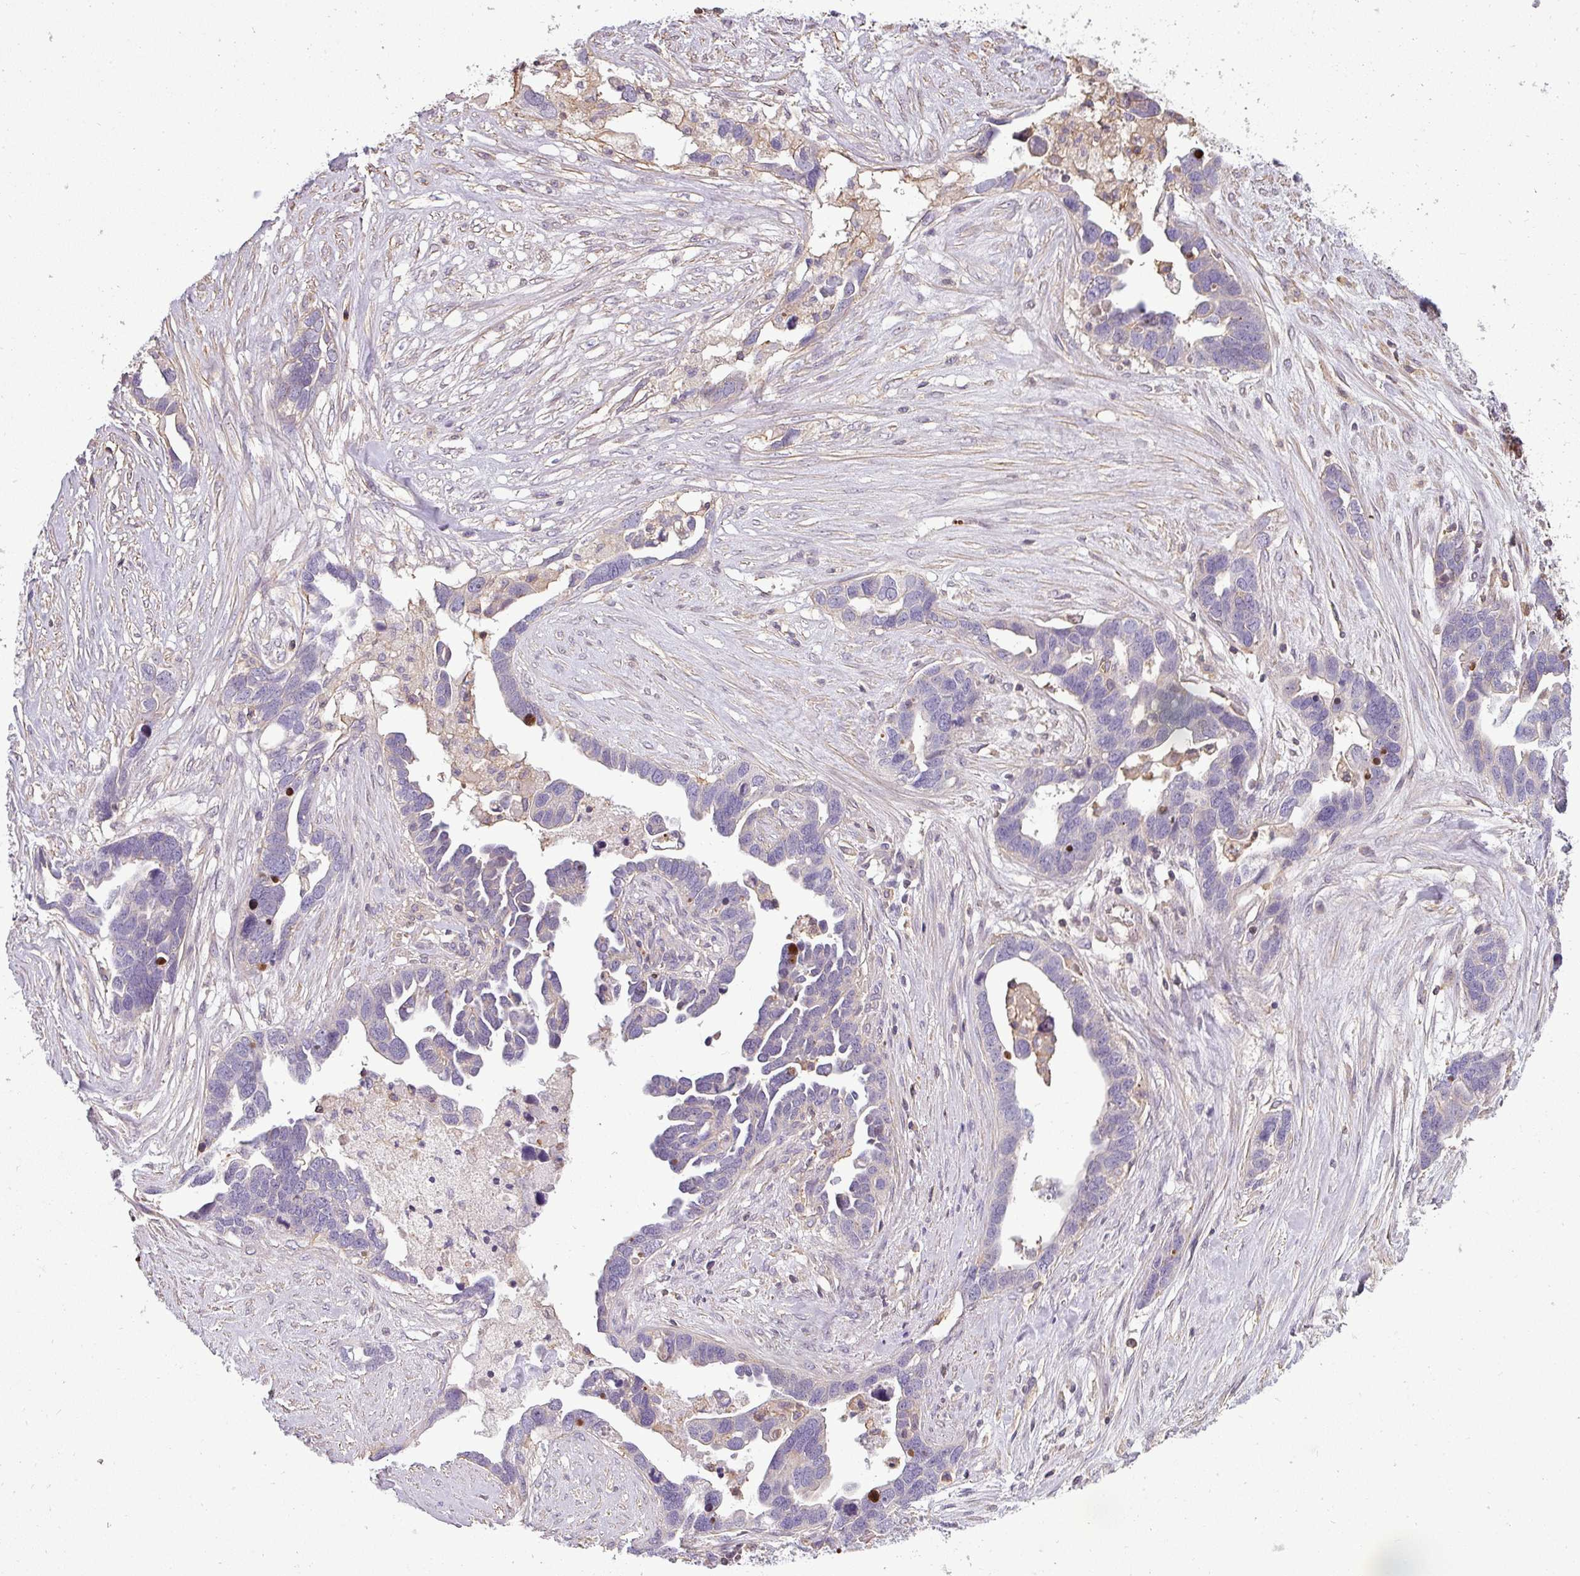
{"staining": {"intensity": "negative", "quantity": "none", "location": "none"}, "tissue": "ovarian cancer", "cell_type": "Tumor cells", "image_type": "cancer", "snomed": [{"axis": "morphology", "description": "Cystadenocarcinoma, serous, NOS"}, {"axis": "topography", "description": "Ovary"}], "caption": "Serous cystadenocarcinoma (ovarian) stained for a protein using immunohistochemistry reveals no positivity tumor cells.", "gene": "ZNF835", "patient": {"sex": "female", "age": 54}}